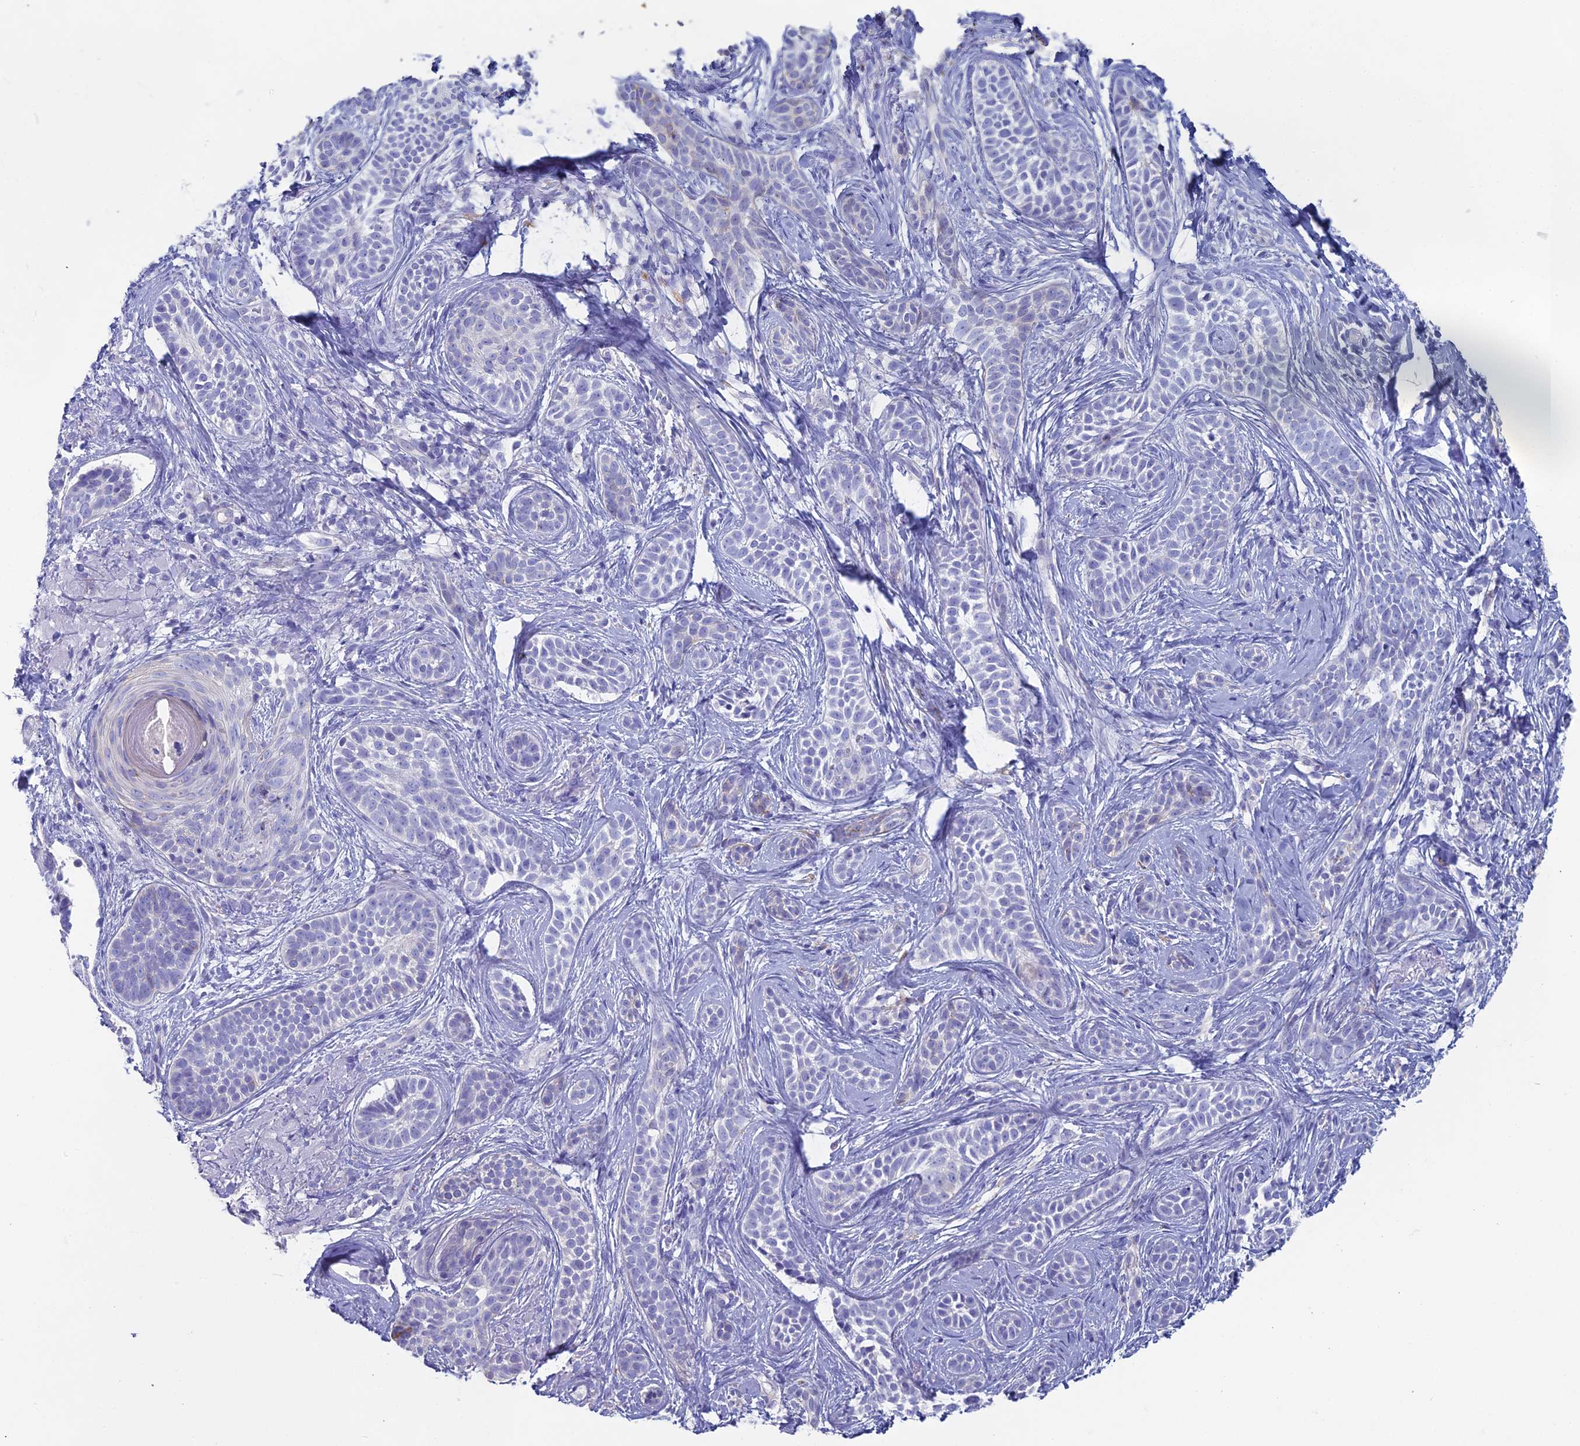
{"staining": {"intensity": "negative", "quantity": "none", "location": "none"}, "tissue": "skin cancer", "cell_type": "Tumor cells", "image_type": "cancer", "snomed": [{"axis": "morphology", "description": "Basal cell carcinoma"}, {"axis": "topography", "description": "Skin"}], "caption": "Photomicrograph shows no significant protein positivity in tumor cells of skin cancer (basal cell carcinoma).", "gene": "NCAM1", "patient": {"sex": "male", "age": 71}}